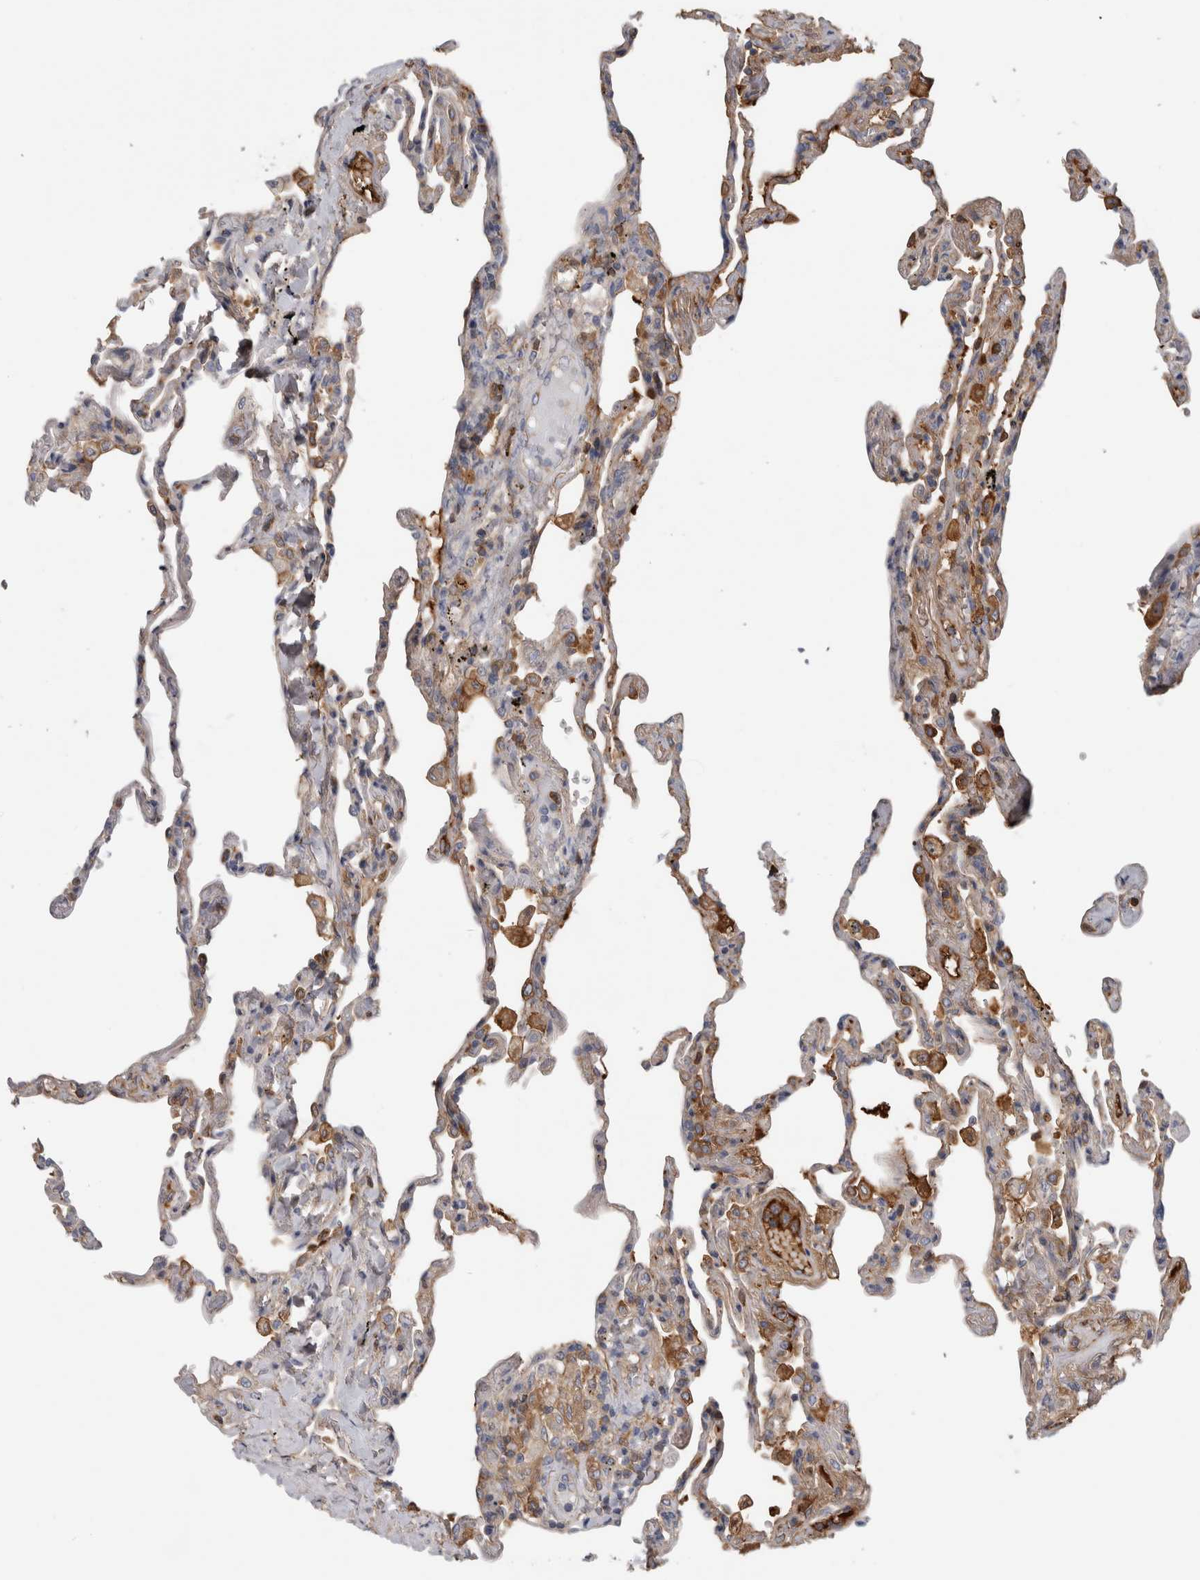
{"staining": {"intensity": "weak", "quantity": "<25%", "location": "cytoplasmic/membranous"}, "tissue": "lung", "cell_type": "Alveolar cells", "image_type": "normal", "snomed": [{"axis": "morphology", "description": "Normal tissue, NOS"}, {"axis": "topography", "description": "Lung"}], "caption": "Photomicrograph shows no significant protein positivity in alveolar cells of unremarkable lung.", "gene": "TBCE", "patient": {"sex": "male", "age": 59}}